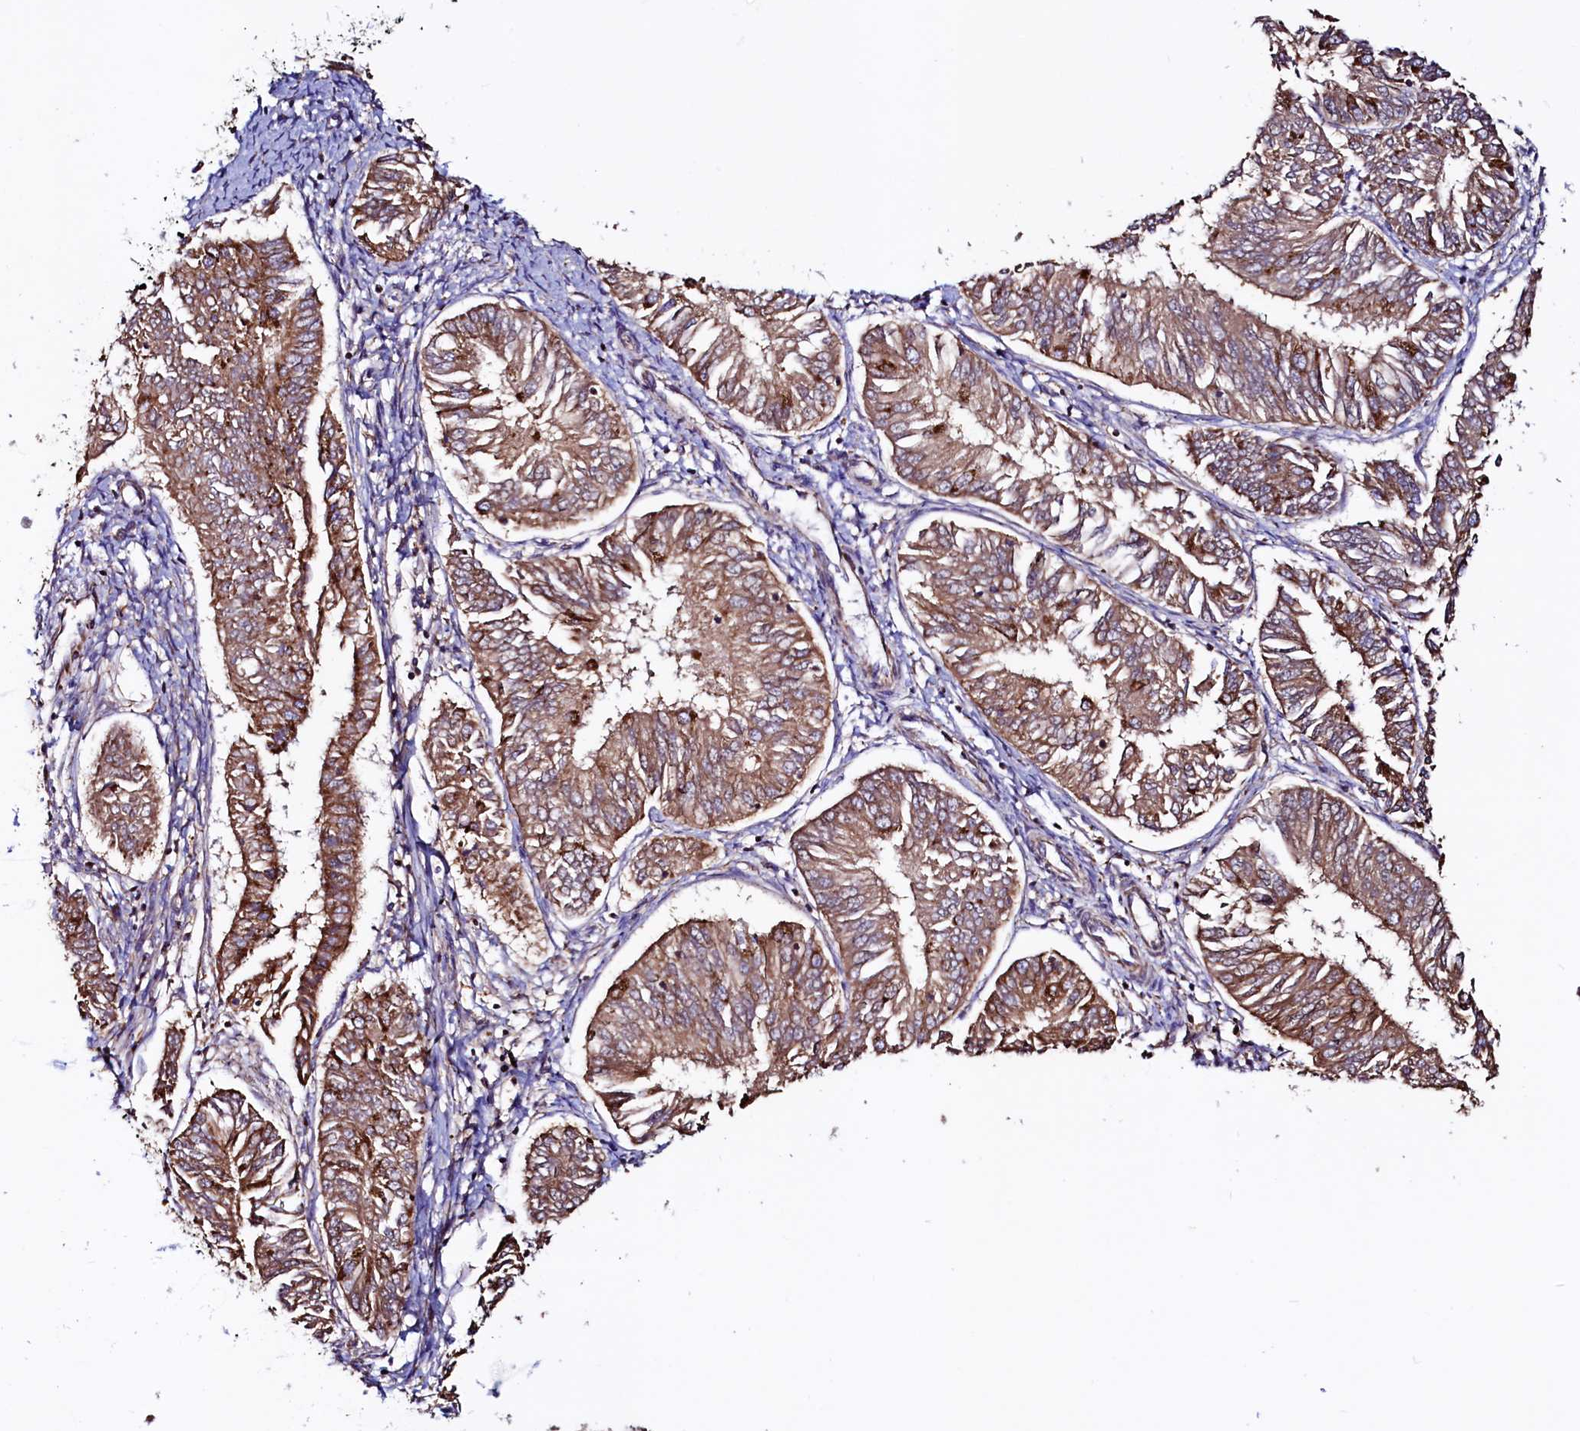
{"staining": {"intensity": "moderate", "quantity": ">75%", "location": "cytoplasmic/membranous"}, "tissue": "endometrial cancer", "cell_type": "Tumor cells", "image_type": "cancer", "snomed": [{"axis": "morphology", "description": "Adenocarcinoma, NOS"}, {"axis": "topography", "description": "Endometrium"}], "caption": "Immunohistochemistry (IHC) histopathology image of neoplastic tissue: endometrial cancer stained using immunohistochemistry demonstrates medium levels of moderate protein expression localized specifically in the cytoplasmic/membranous of tumor cells, appearing as a cytoplasmic/membranous brown color.", "gene": "STARD5", "patient": {"sex": "female", "age": 58}}